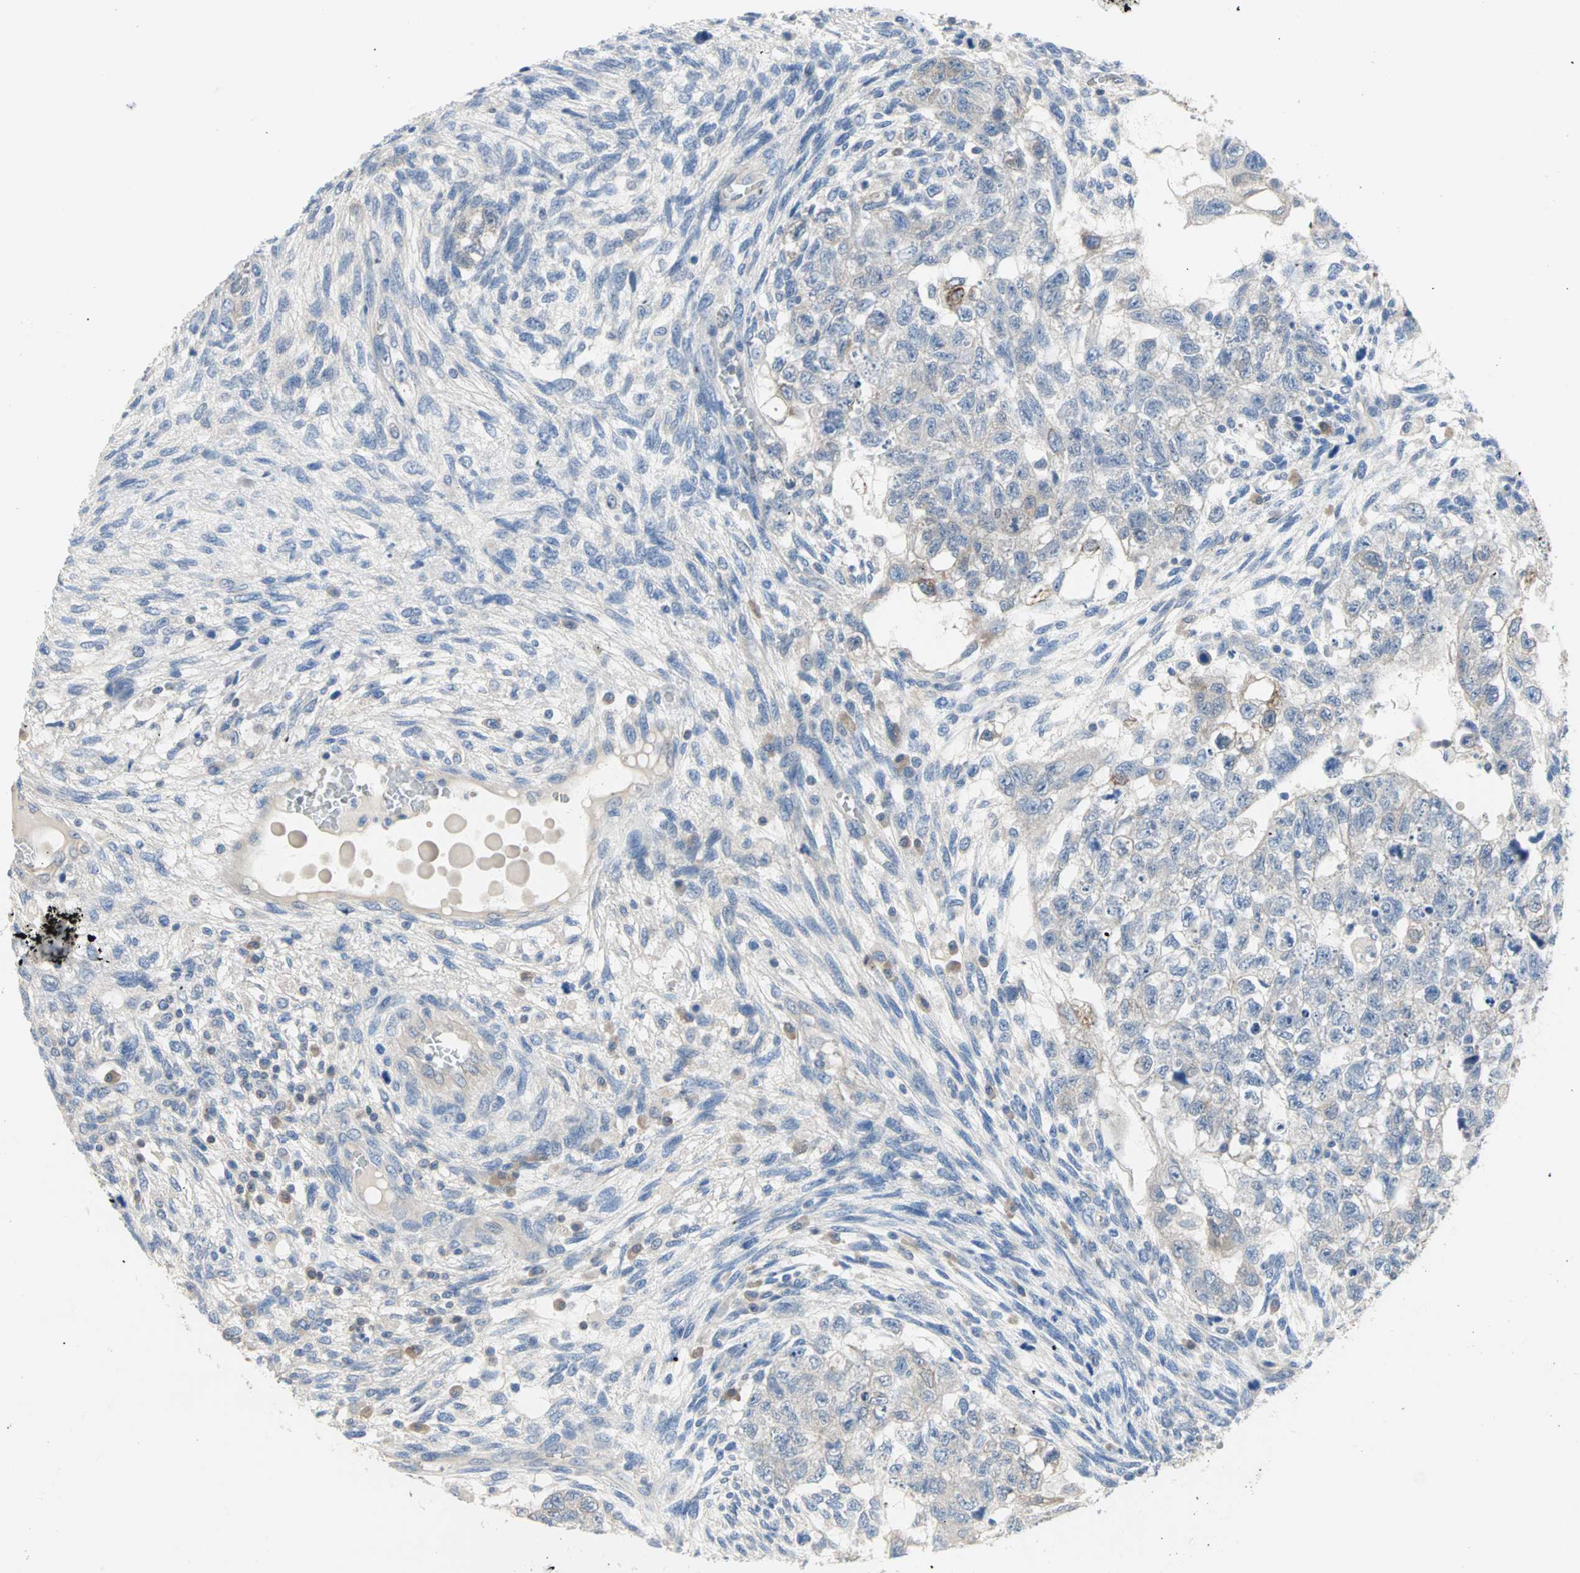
{"staining": {"intensity": "weak", "quantity": "25%-75%", "location": "cytoplasmic/membranous"}, "tissue": "testis cancer", "cell_type": "Tumor cells", "image_type": "cancer", "snomed": [{"axis": "morphology", "description": "Normal tissue, NOS"}, {"axis": "morphology", "description": "Carcinoma, Embryonal, NOS"}, {"axis": "topography", "description": "Testis"}], "caption": "IHC staining of testis cancer, which shows low levels of weak cytoplasmic/membranous positivity in about 25%-75% of tumor cells indicating weak cytoplasmic/membranous protein staining. The staining was performed using DAB (3,3'-diaminobenzidine) (brown) for protein detection and nuclei were counterstained in hematoxylin (blue).", "gene": "MPI", "patient": {"sex": "male", "age": 36}}